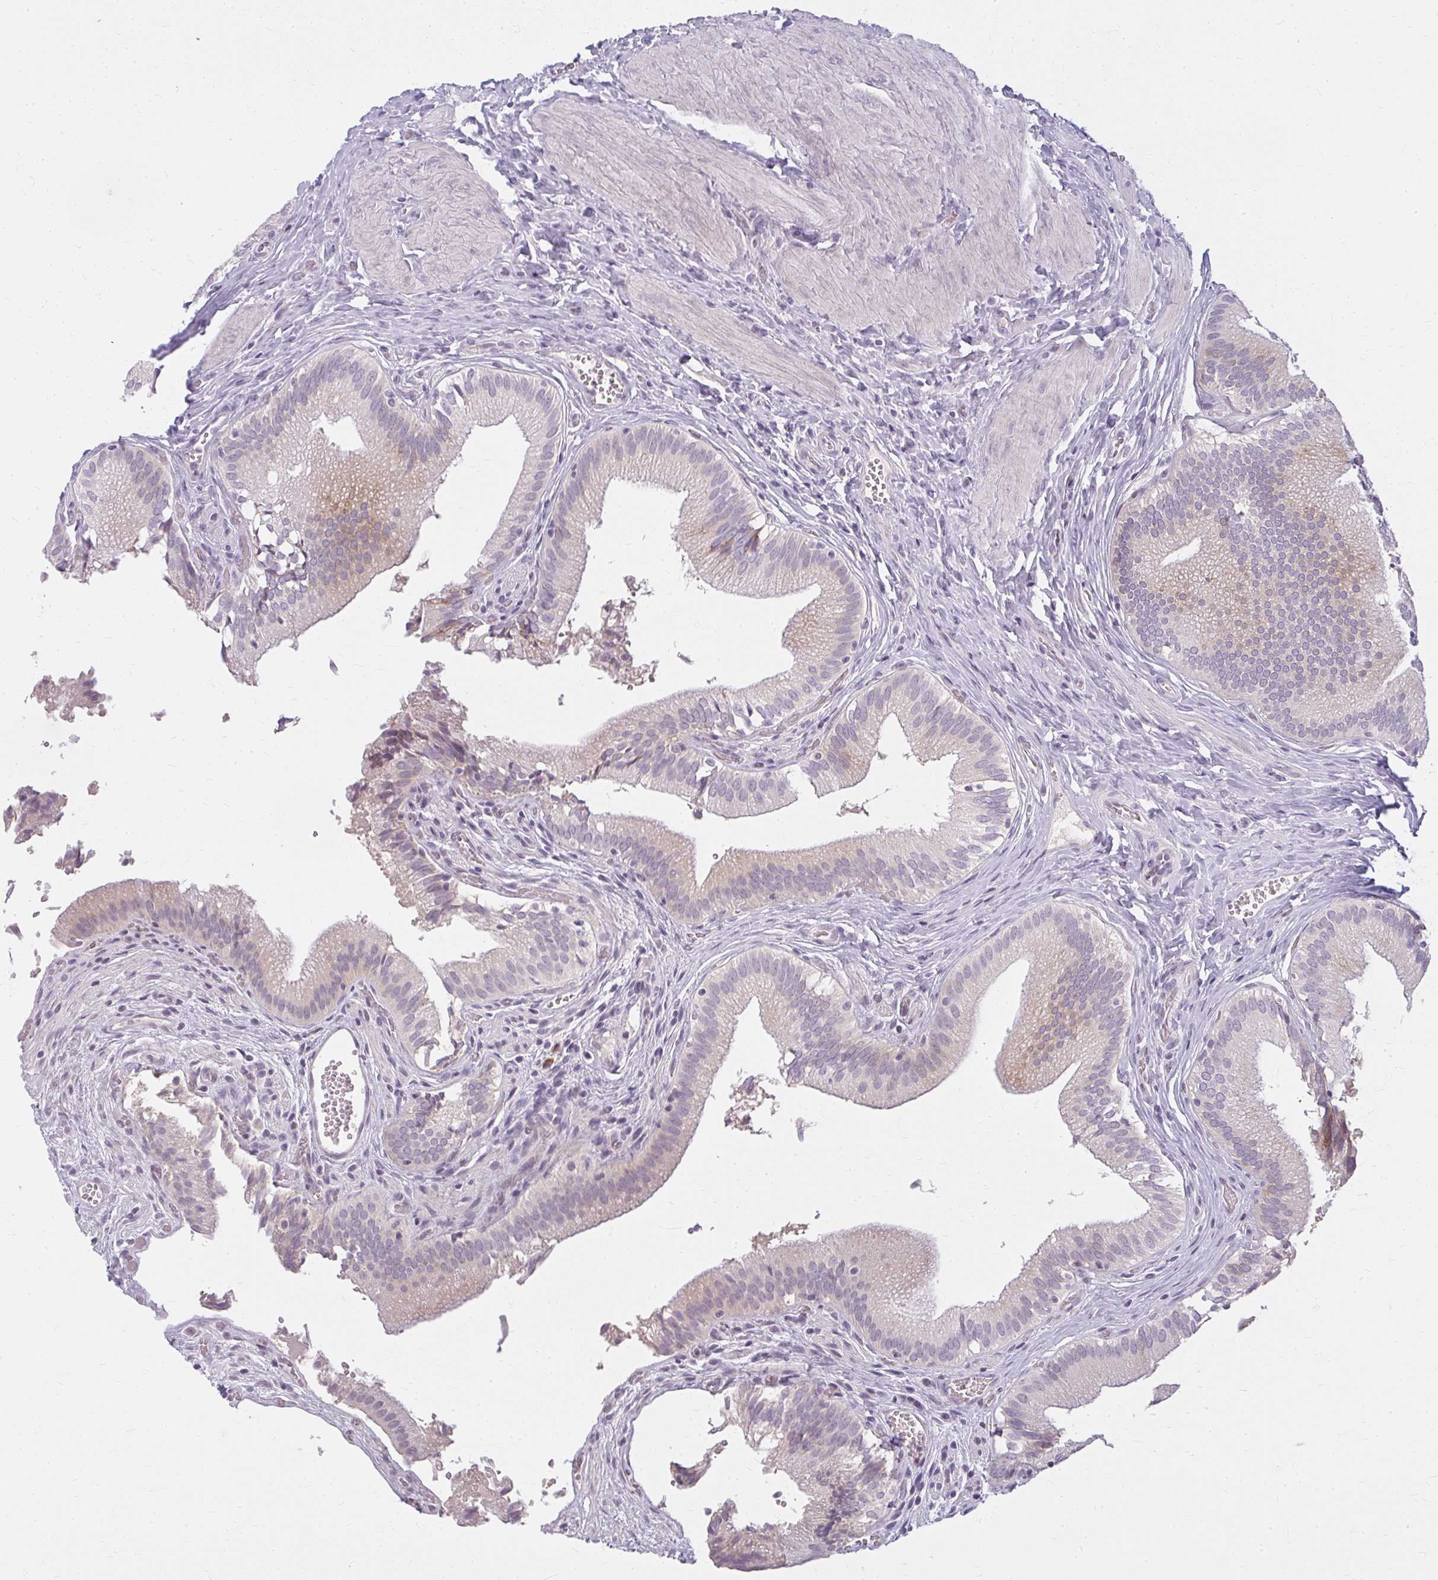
{"staining": {"intensity": "weak", "quantity": "<25%", "location": "cytoplasmic/membranous"}, "tissue": "gallbladder", "cell_type": "Glandular cells", "image_type": "normal", "snomed": [{"axis": "morphology", "description": "Normal tissue, NOS"}, {"axis": "topography", "description": "Gallbladder"}, {"axis": "topography", "description": "Peripheral nerve tissue"}], "caption": "High power microscopy photomicrograph of an IHC image of normal gallbladder, revealing no significant staining in glandular cells.", "gene": "ZFYVE26", "patient": {"sex": "male", "age": 17}}